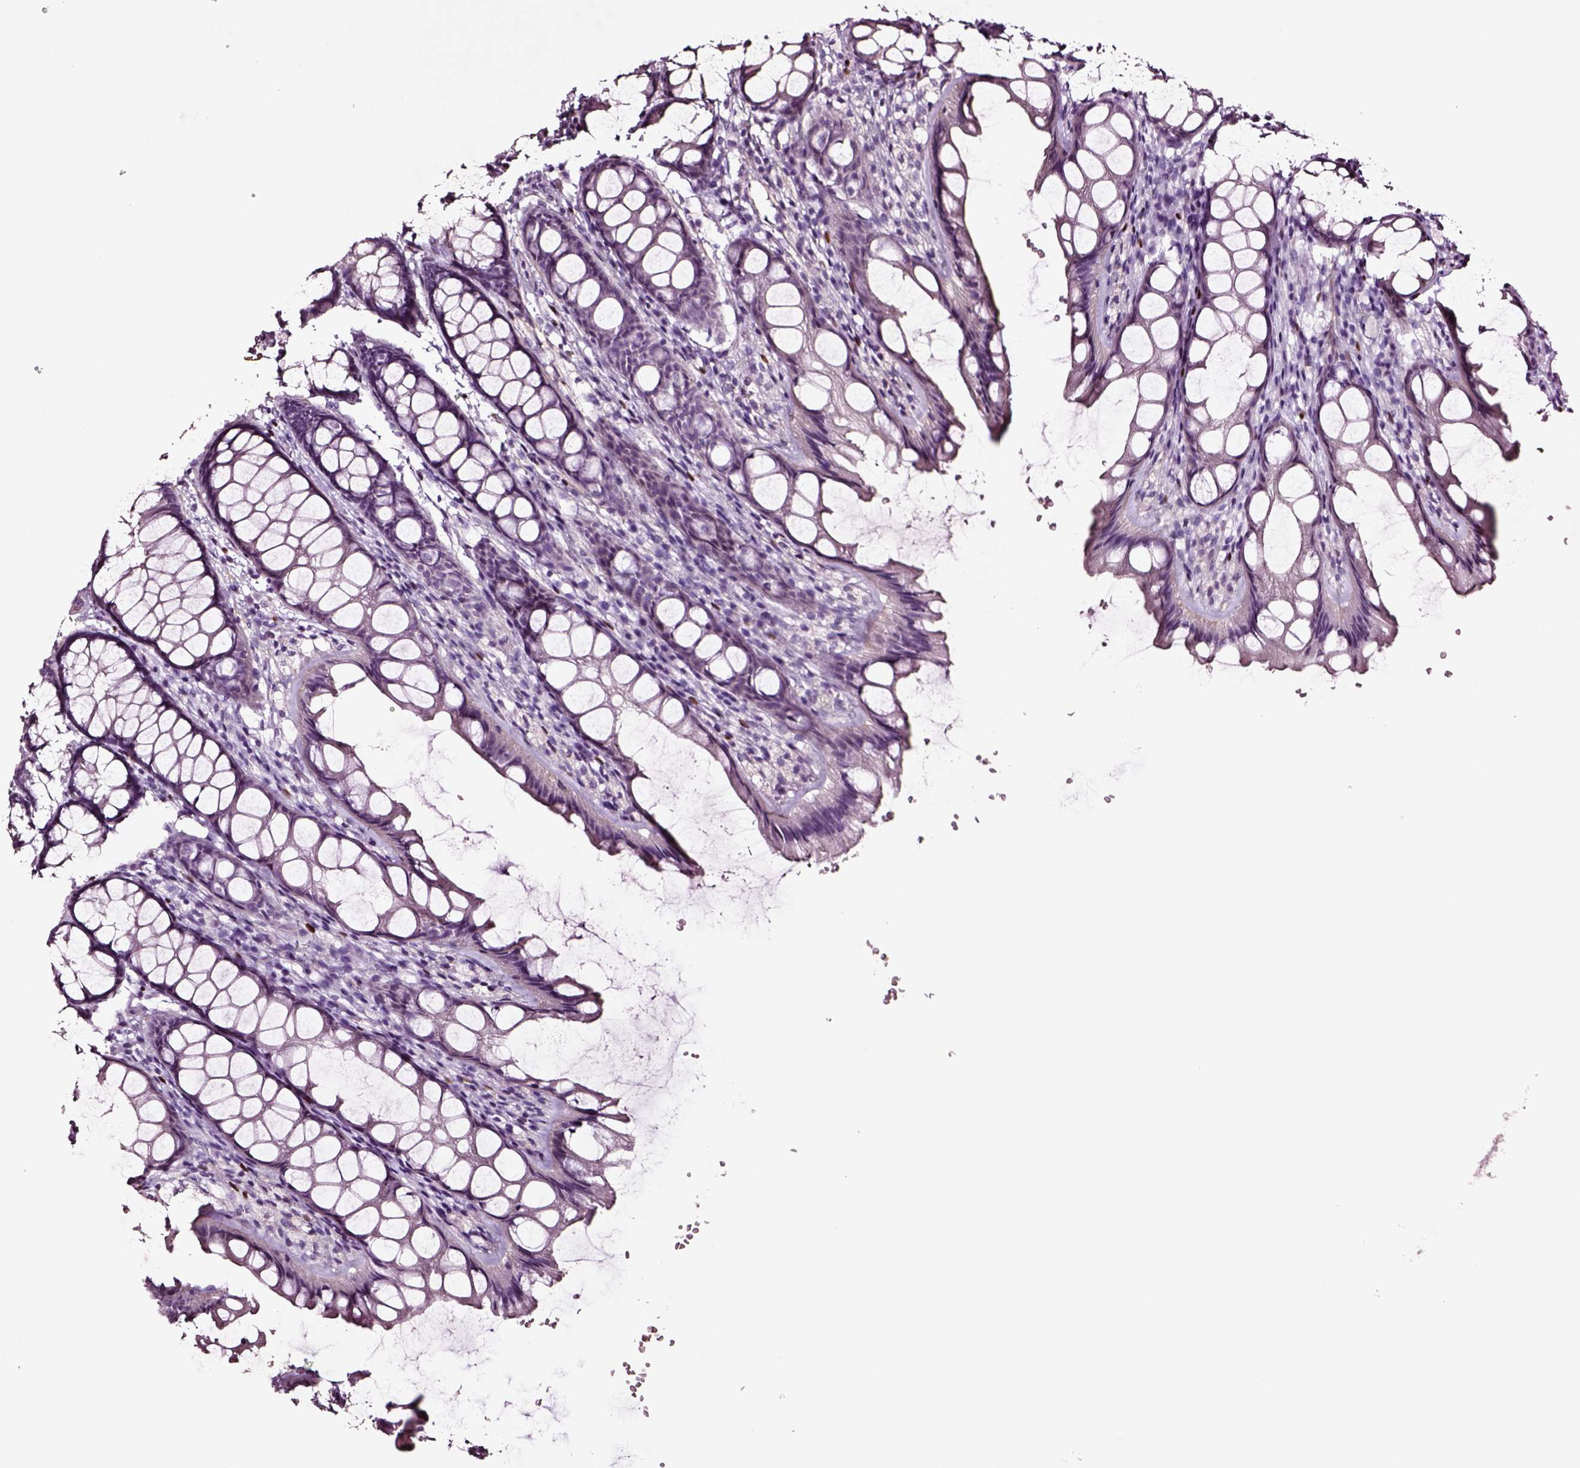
{"staining": {"intensity": "negative", "quantity": "none", "location": "none"}, "tissue": "colon", "cell_type": "Endothelial cells", "image_type": "normal", "snomed": [{"axis": "morphology", "description": "Normal tissue, NOS"}, {"axis": "topography", "description": "Colon"}], "caption": "Immunohistochemistry of benign human colon exhibits no expression in endothelial cells.", "gene": "SOX10", "patient": {"sex": "male", "age": 47}}